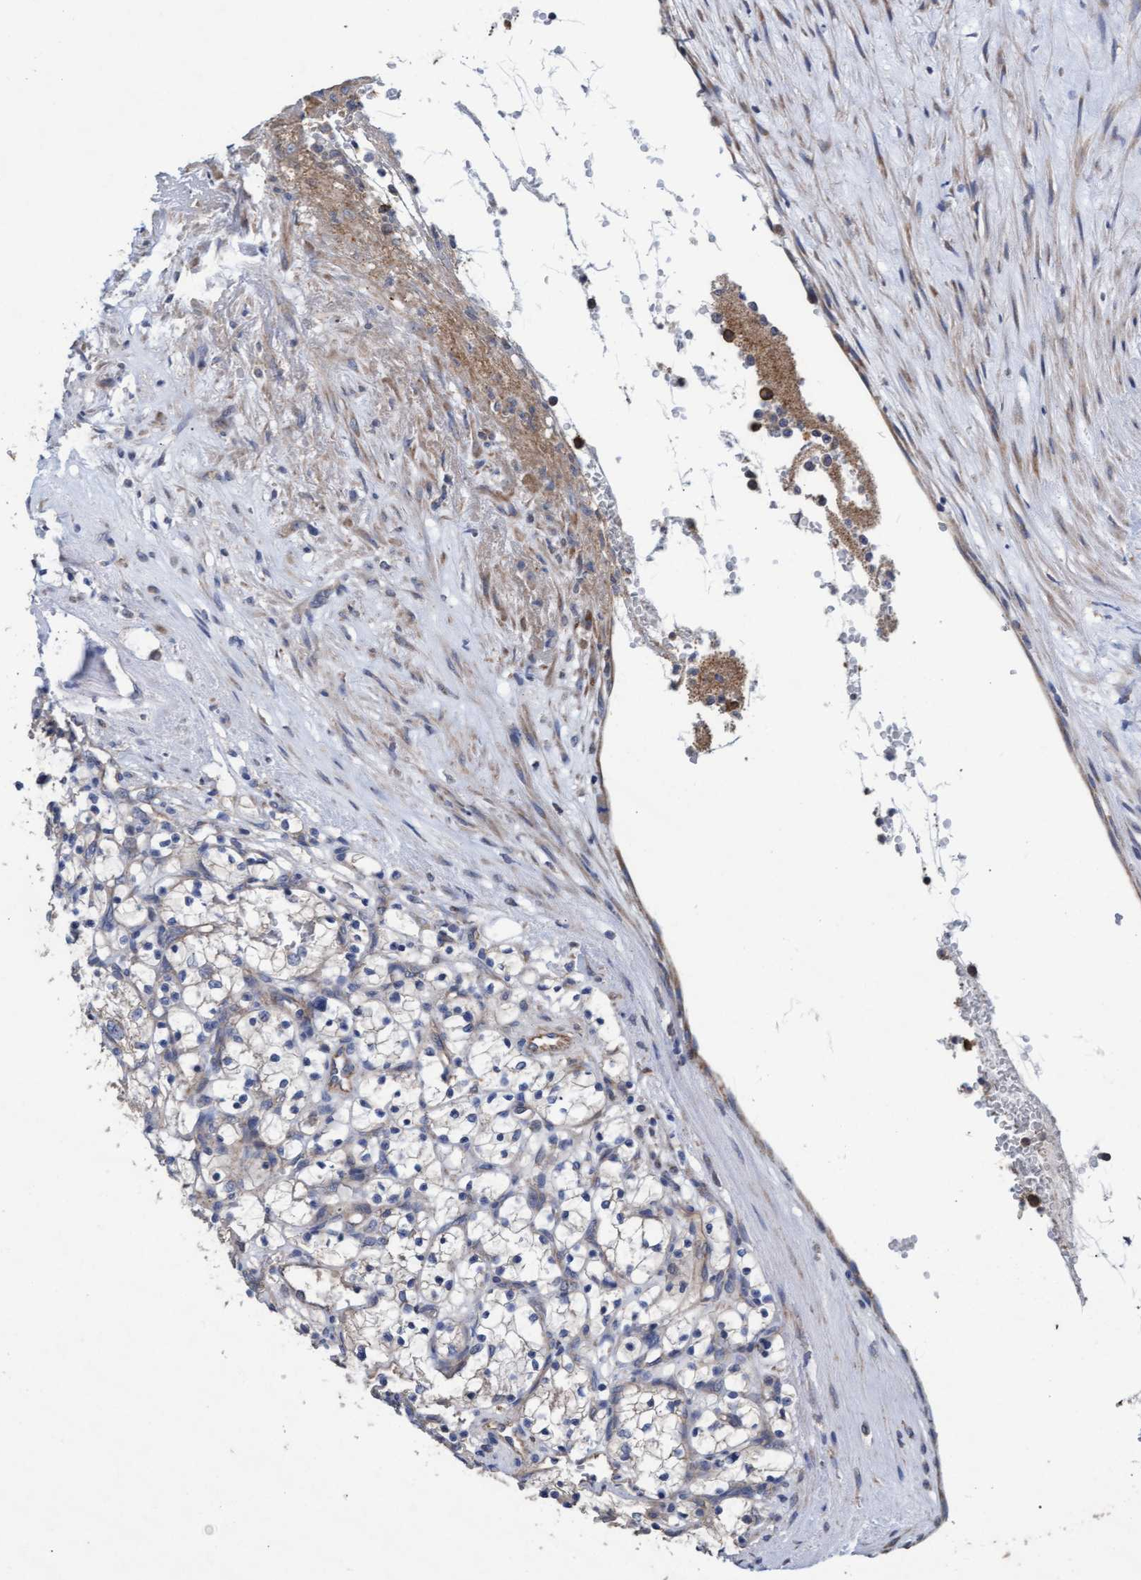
{"staining": {"intensity": "negative", "quantity": "none", "location": "none"}, "tissue": "renal cancer", "cell_type": "Tumor cells", "image_type": "cancer", "snomed": [{"axis": "morphology", "description": "Adenocarcinoma, NOS"}, {"axis": "topography", "description": "Kidney"}], "caption": "This is an immunohistochemistry (IHC) photomicrograph of human renal adenocarcinoma. There is no staining in tumor cells.", "gene": "MRPL38", "patient": {"sex": "female", "age": 69}}